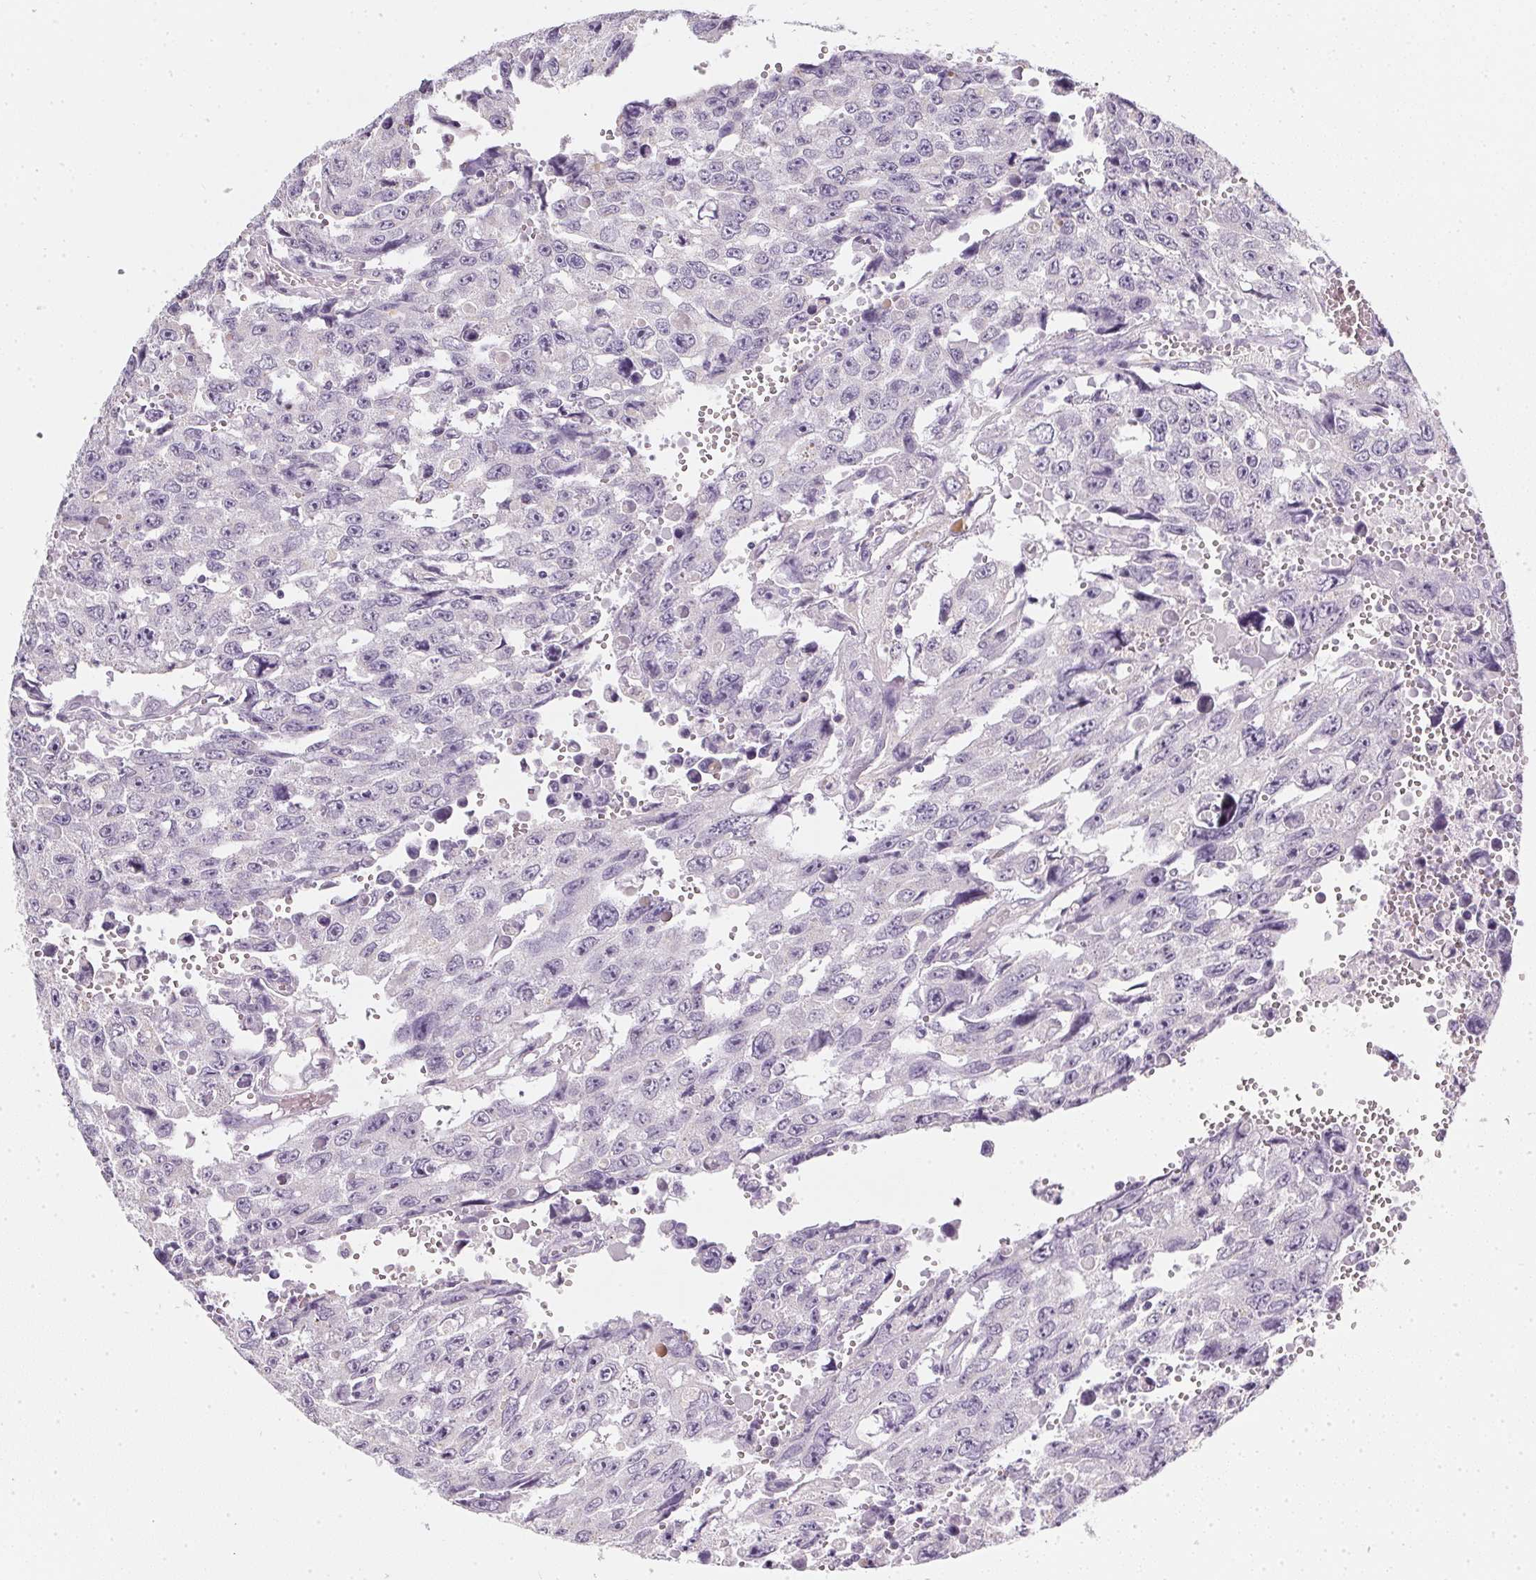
{"staining": {"intensity": "negative", "quantity": "none", "location": "none"}, "tissue": "testis cancer", "cell_type": "Tumor cells", "image_type": "cancer", "snomed": [{"axis": "morphology", "description": "Seminoma, NOS"}, {"axis": "topography", "description": "Testis"}], "caption": "High magnification brightfield microscopy of testis cancer stained with DAB (3,3'-diaminobenzidine) (brown) and counterstained with hematoxylin (blue): tumor cells show no significant expression.", "gene": "TMEM72", "patient": {"sex": "male", "age": 26}}